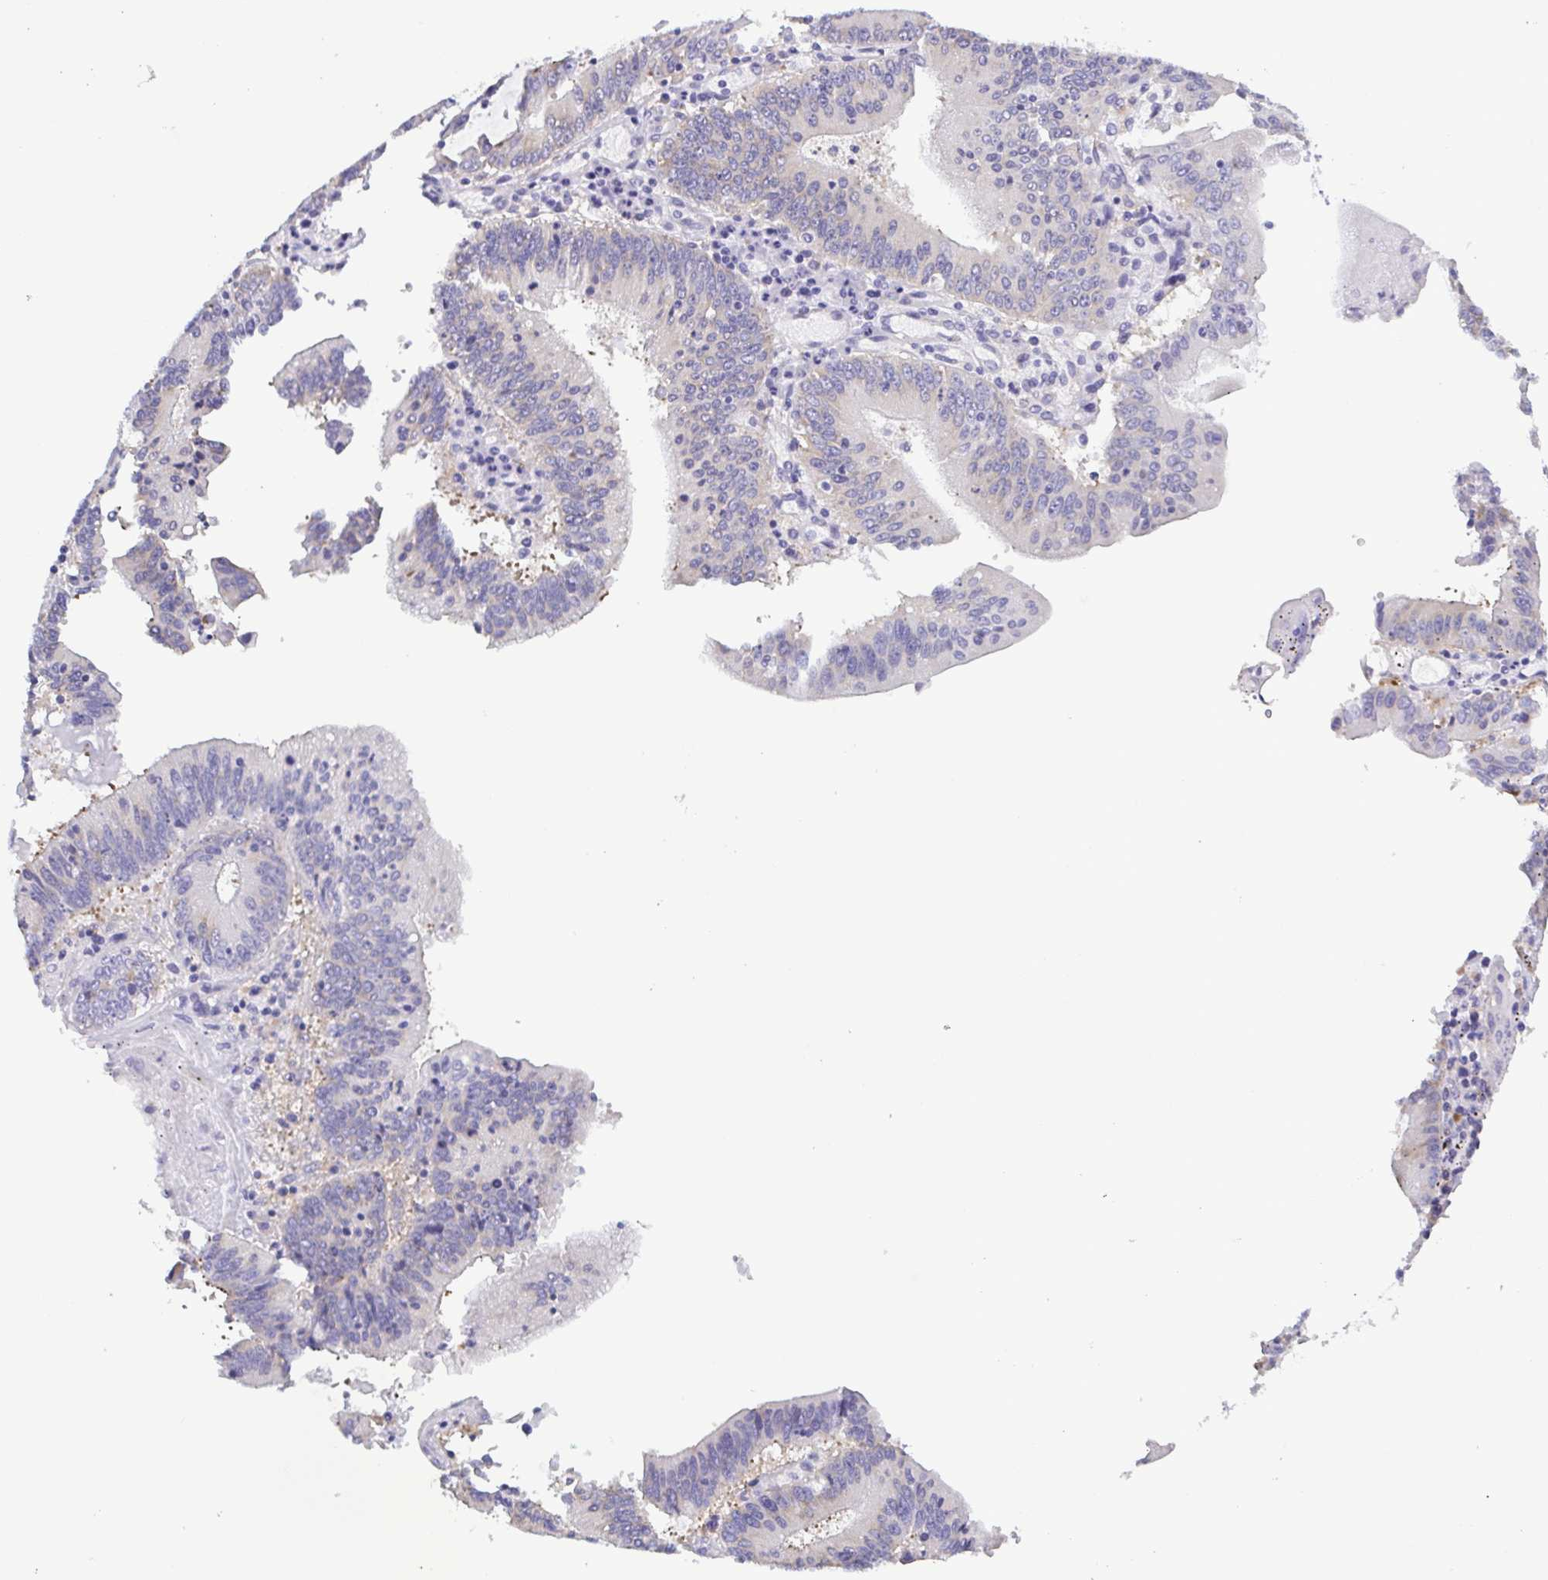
{"staining": {"intensity": "negative", "quantity": "none", "location": "none"}, "tissue": "stomach cancer", "cell_type": "Tumor cells", "image_type": "cancer", "snomed": [{"axis": "morphology", "description": "Adenocarcinoma, NOS"}, {"axis": "topography", "description": "Stomach, upper"}], "caption": "An immunohistochemistry (IHC) histopathology image of adenocarcinoma (stomach) is shown. There is no staining in tumor cells of adenocarcinoma (stomach).", "gene": "TNNI3", "patient": {"sex": "male", "age": 68}}